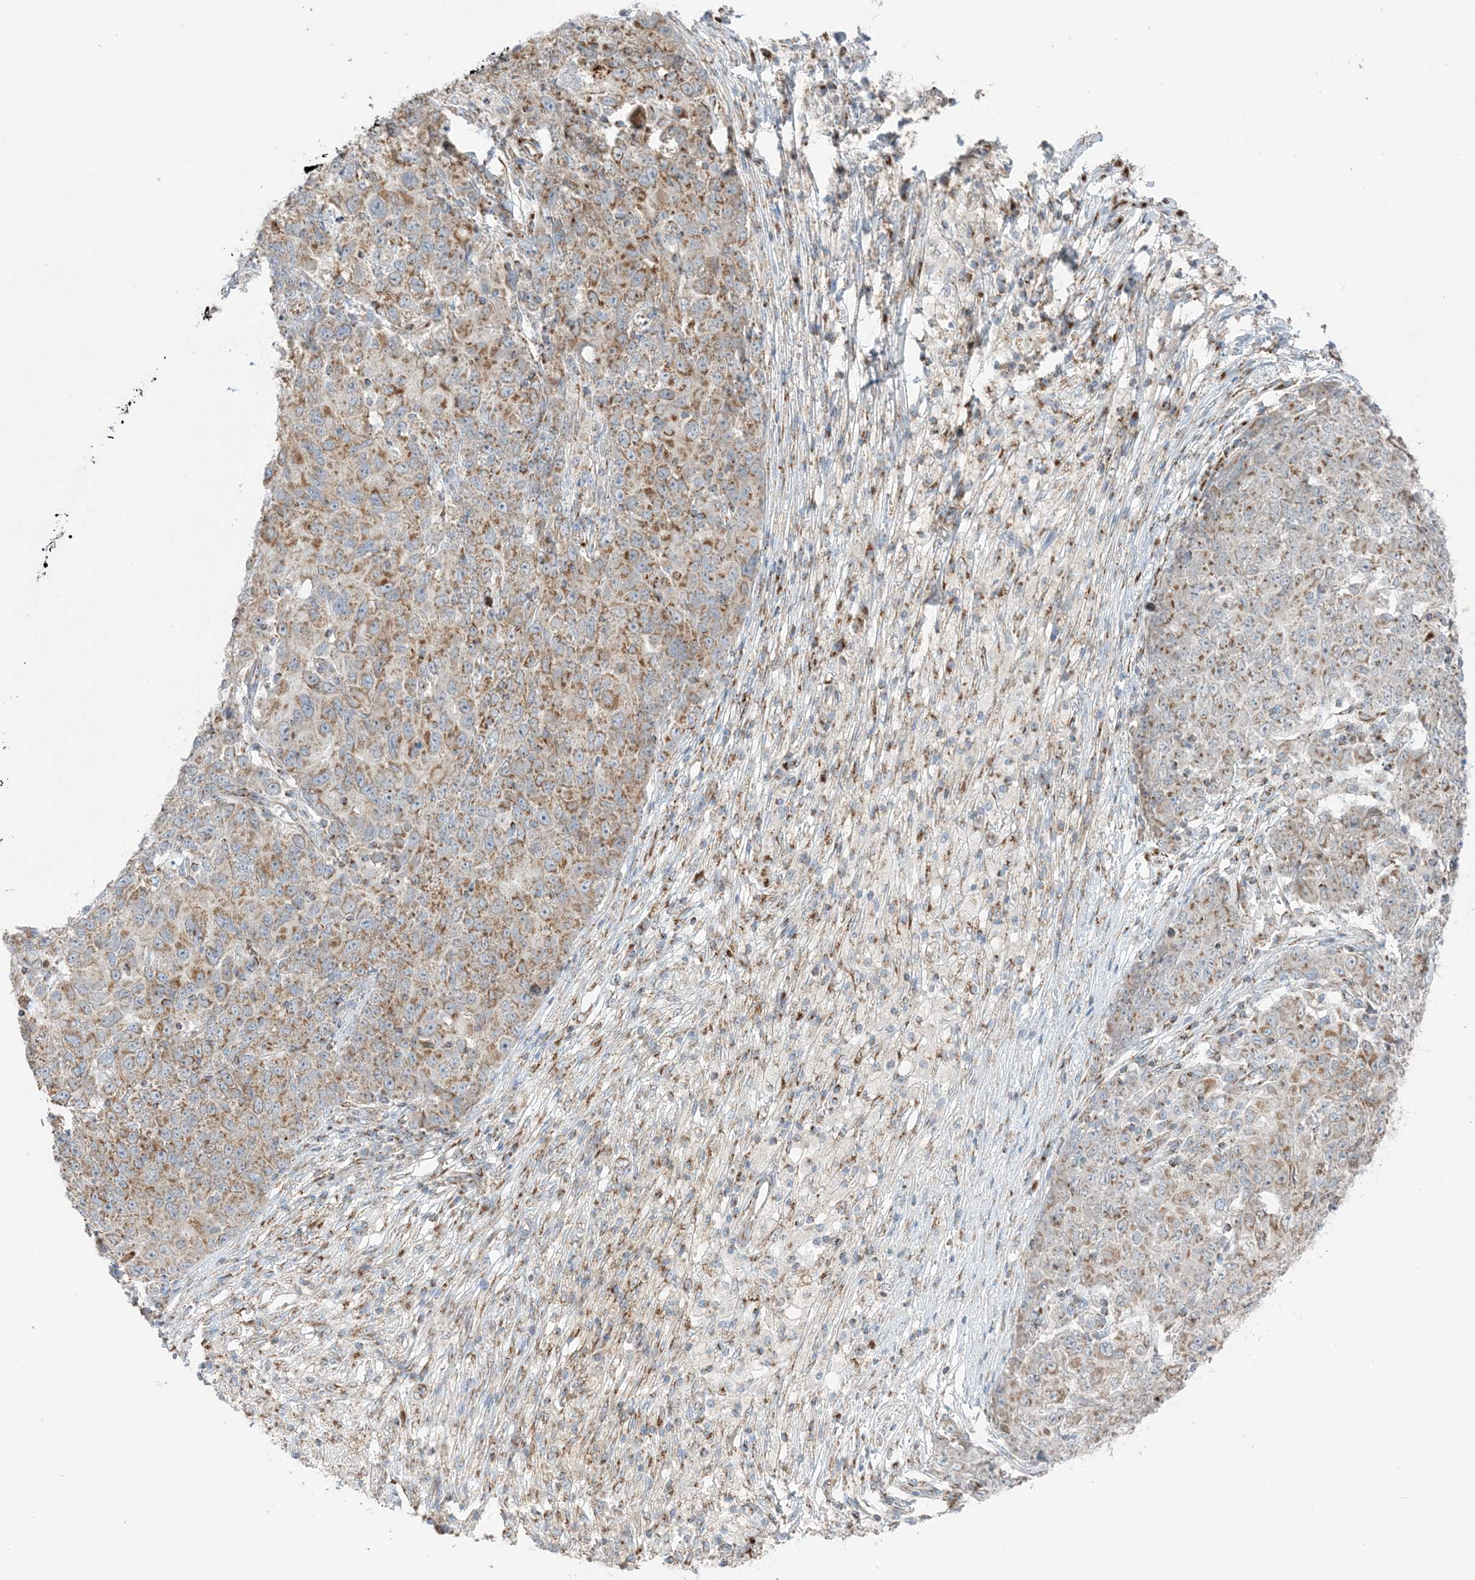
{"staining": {"intensity": "moderate", "quantity": ">75%", "location": "cytoplasmic/membranous"}, "tissue": "ovarian cancer", "cell_type": "Tumor cells", "image_type": "cancer", "snomed": [{"axis": "morphology", "description": "Carcinoma, endometroid"}, {"axis": "topography", "description": "Ovary"}], "caption": "This histopathology image exhibits immunohistochemistry staining of ovarian cancer (endometroid carcinoma), with medium moderate cytoplasmic/membranous expression in approximately >75% of tumor cells.", "gene": "SLC25A12", "patient": {"sex": "female", "age": 42}}